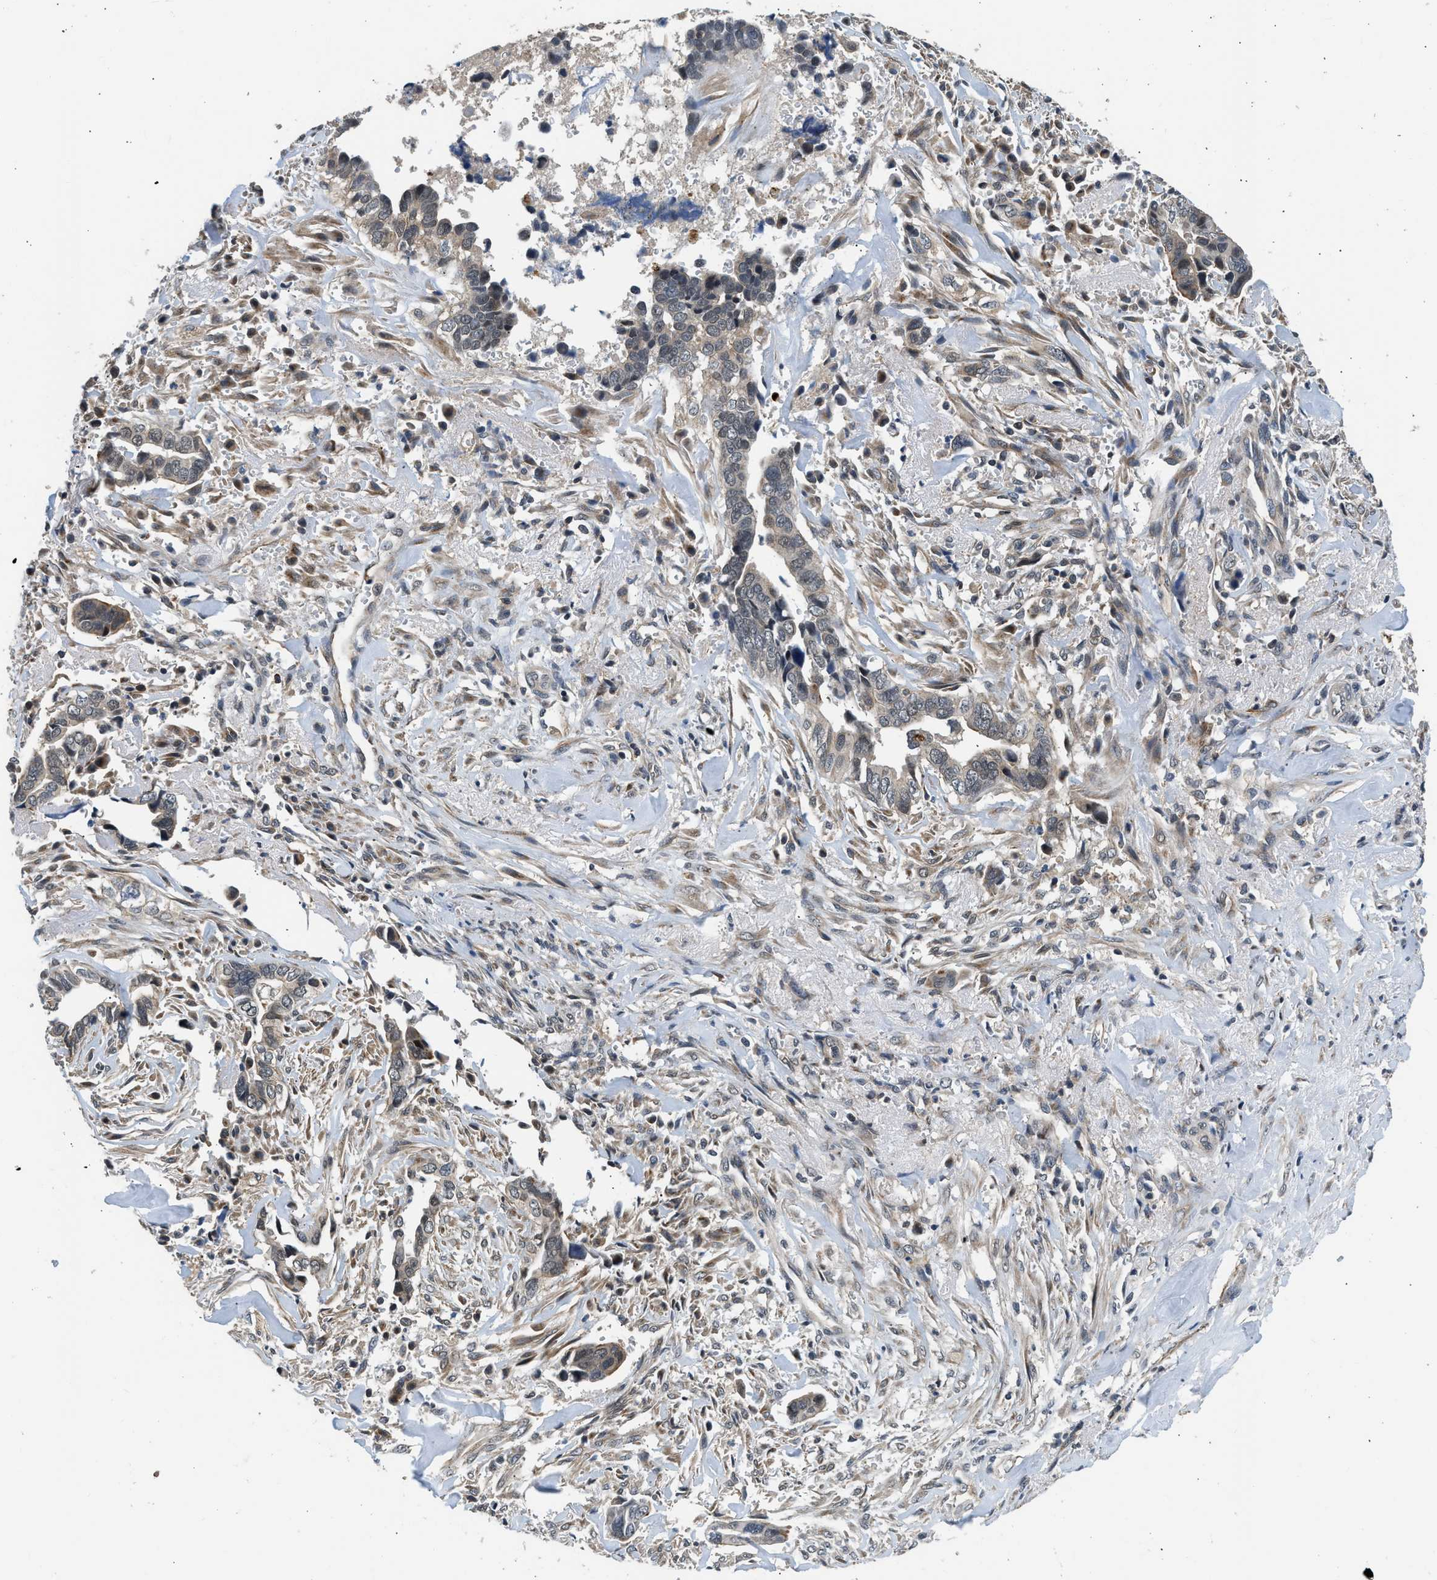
{"staining": {"intensity": "weak", "quantity": ">75%", "location": "cytoplasmic/membranous"}, "tissue": "liver cancer", "cell_type": "Tumor cells", "image_type": "cancer", "snomed": [{"axis": "morphology", "description": "Cholangiocarcinoma"}, {"axis": "topography", "description": "Liver"}], "caption": "Human cholangiocarcinoma (liver) stained for a protein (brown) shows weak cytoplasmic/membranous positive staining in approximately >75% of tumor cells.", "gene": "MTMR1", "patient": {"sex": "female", "age": 79}}